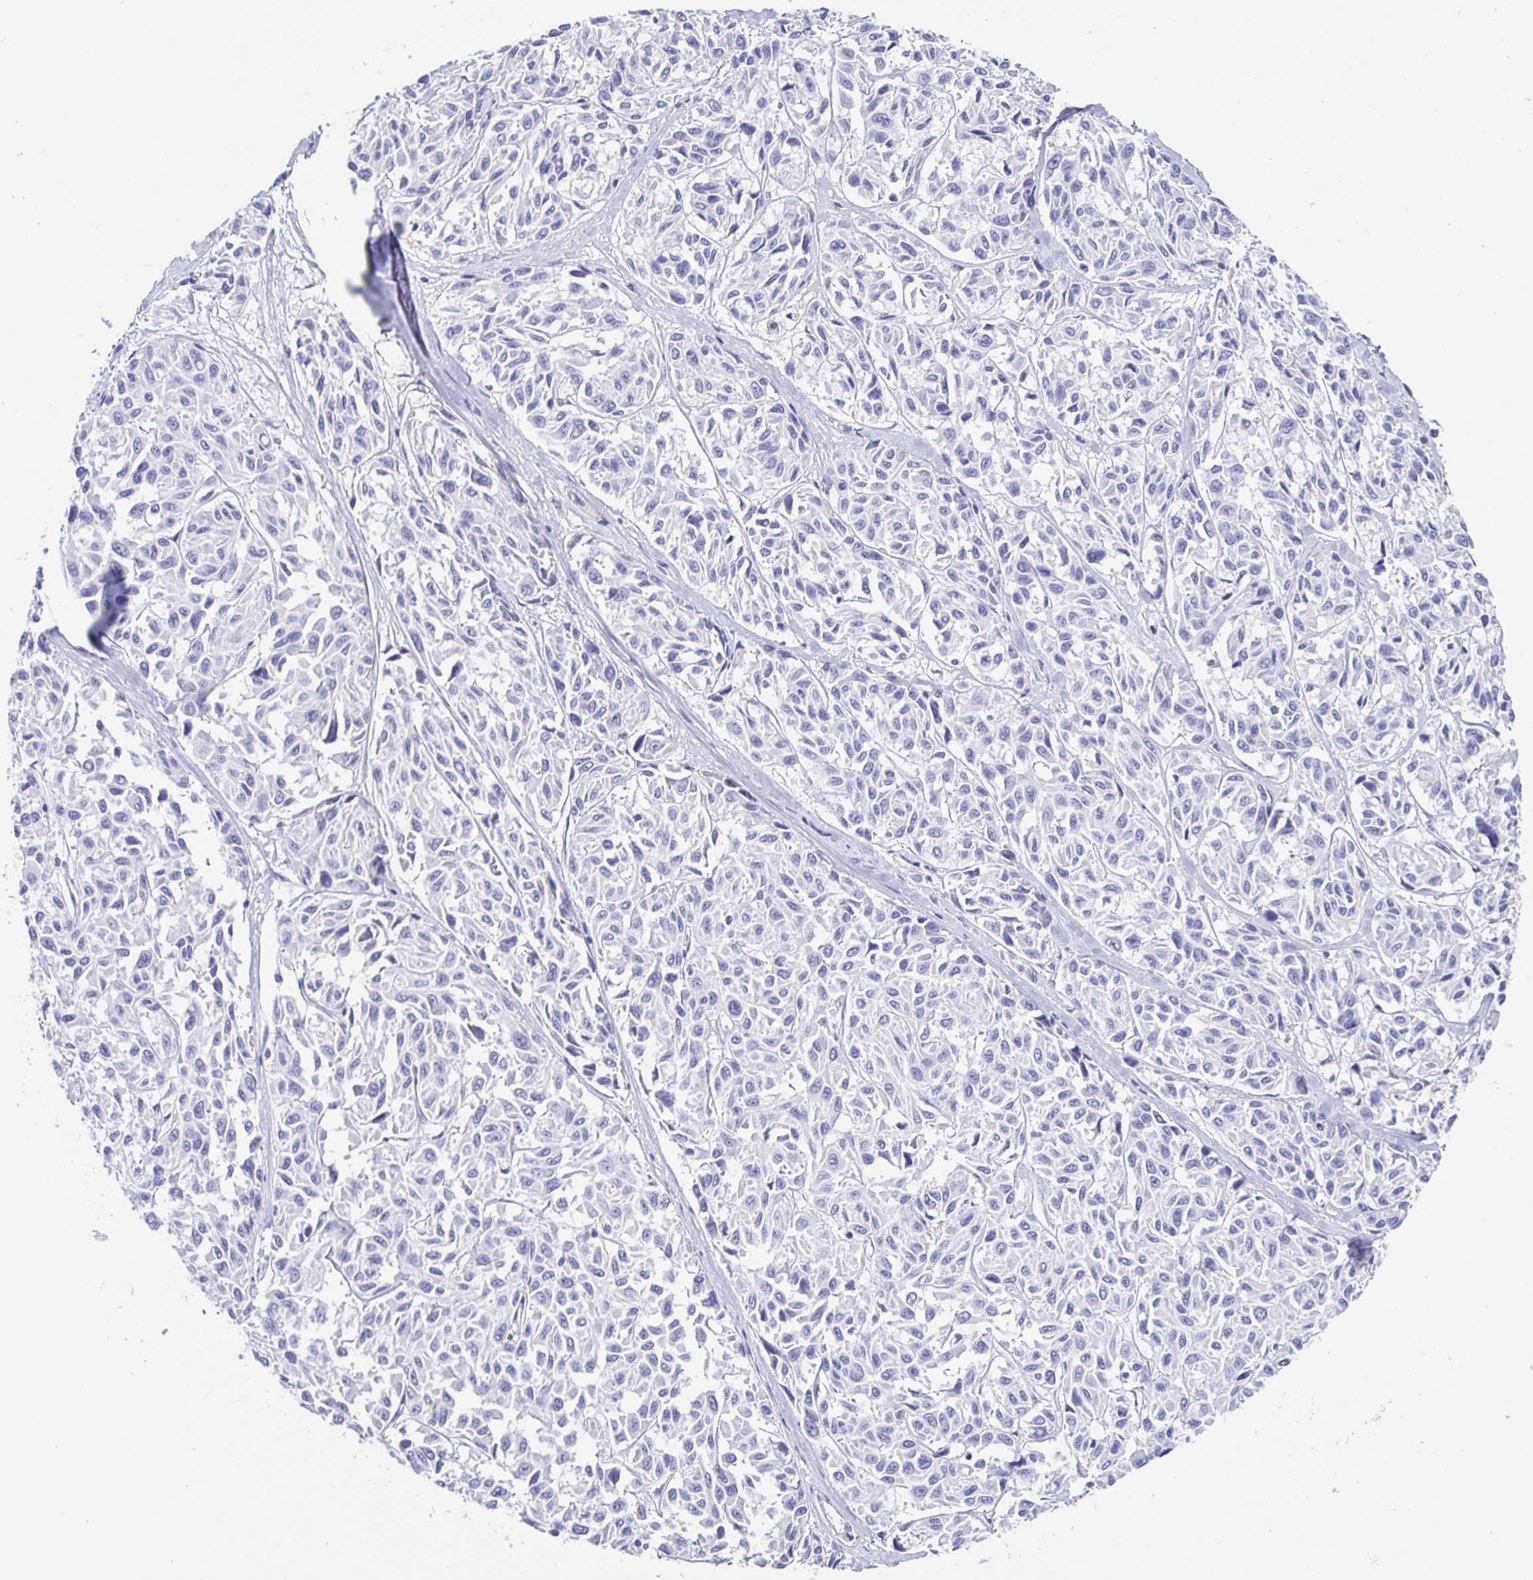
{"staining": {"intensity": "negative", "quantity": "none", "location": "none"}, "tissue": "melanoma", "cell_type": "Tumor cells", "image_type": "cancer", "snomed": [{"axis": "morphology", "description": "Malignant melanoma, NOS"}, {"axis": "topography", "description": "Skin"}], "caption": "Micrograph shows no protein positivity in tumor cells of malignant melanoma tissue.", "gene": "MAOA", "patient": {"sex": "female", "age": 66}}